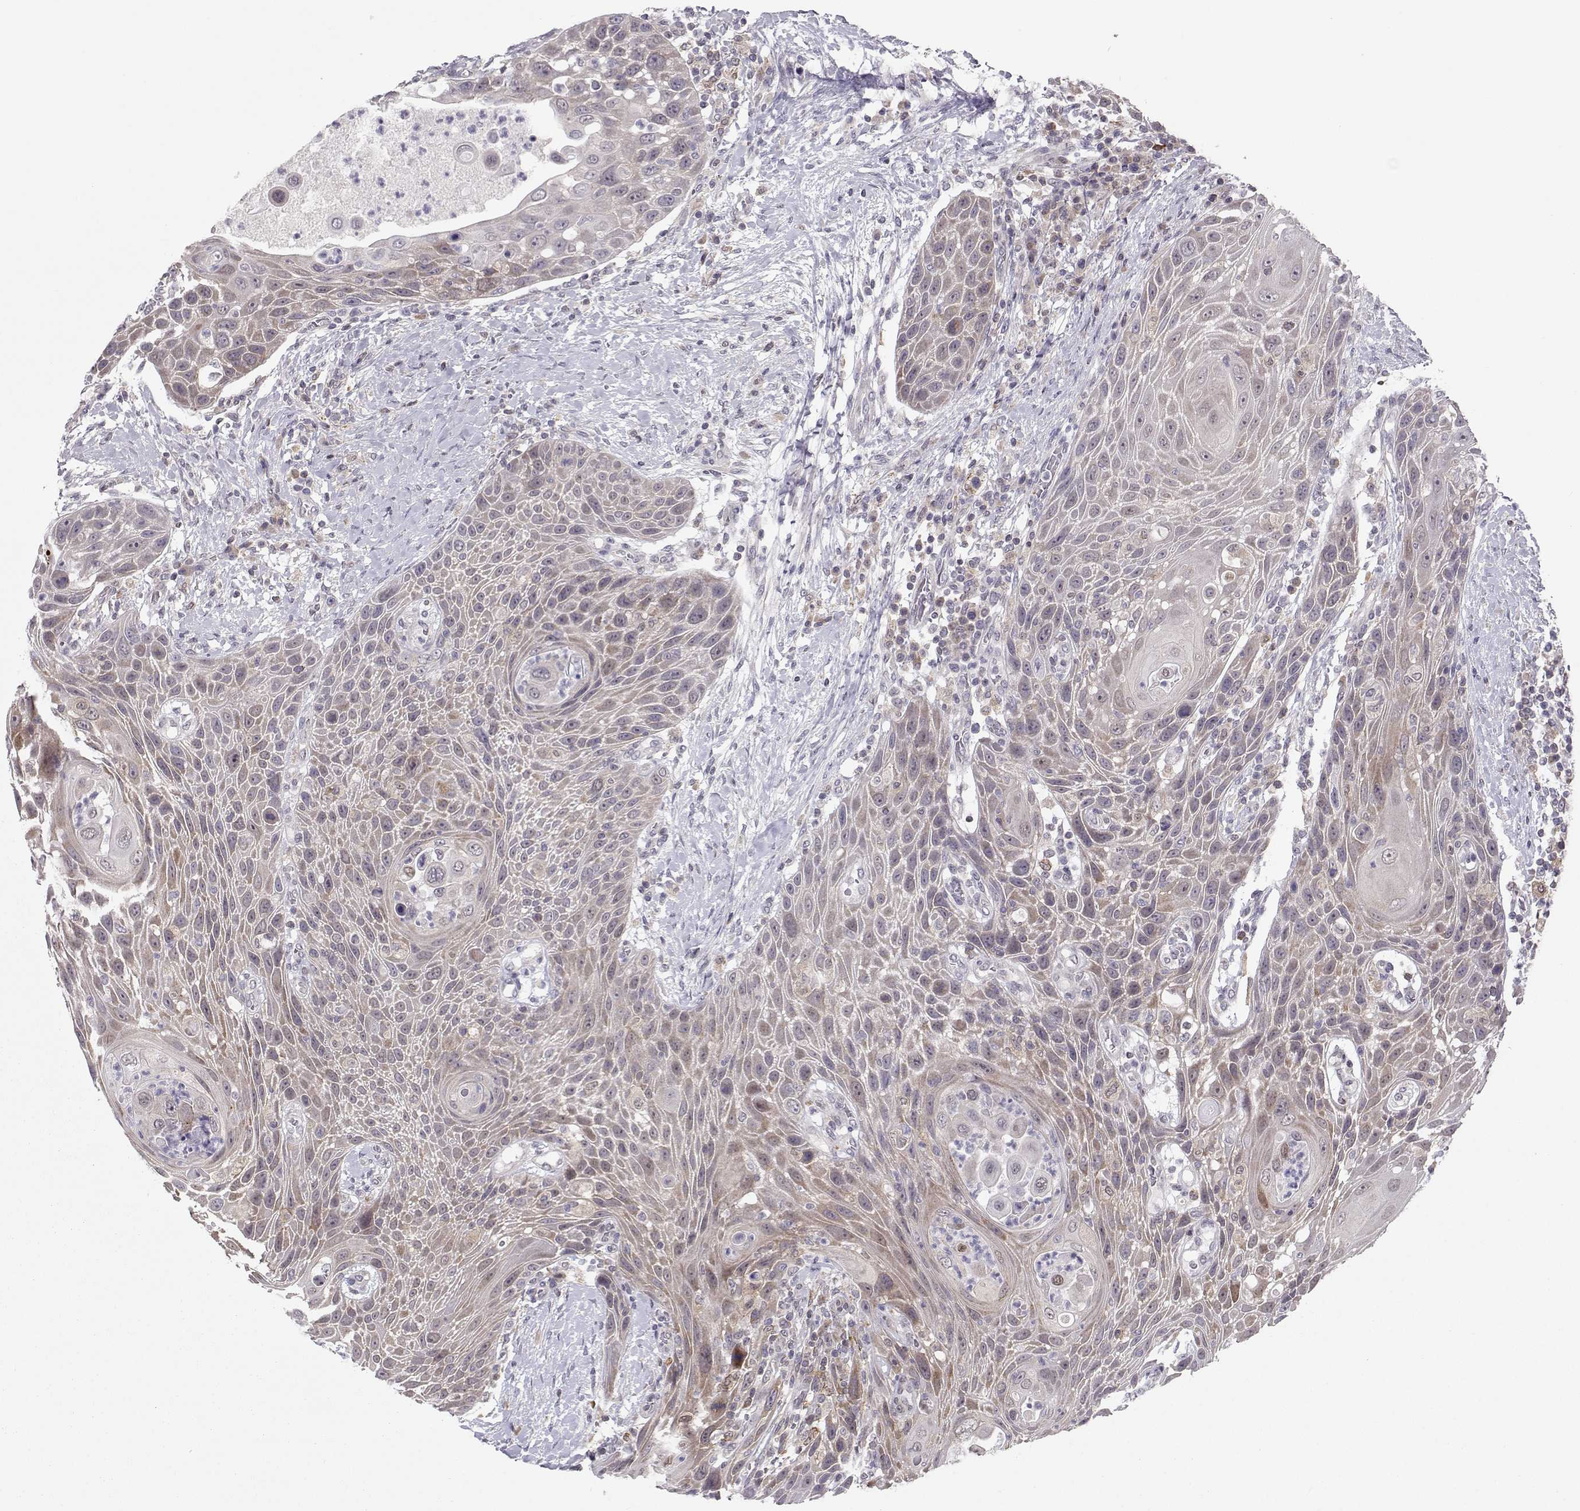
{"staining": {"intensity": "weak", "quantity": "25%-75%", "location": "cytoplasmic/membranous"}, "tissue": "head and neck cancer", "cell_type": "Tumor cells", "image_type": "cancer", "snomed": [{"axis": "morphology", "description": "Squamous cell carcinoma, NOS"}, {"axis": "topography", "description": "Head-Neck"}], "caption": "Head and neck squamous cell carcinoma stained for a protein shows weak cytoplasmic/membranous positivity in tumor cells.", "gene": "NPVF", "patient": {"sex": "male", "age": 69}}